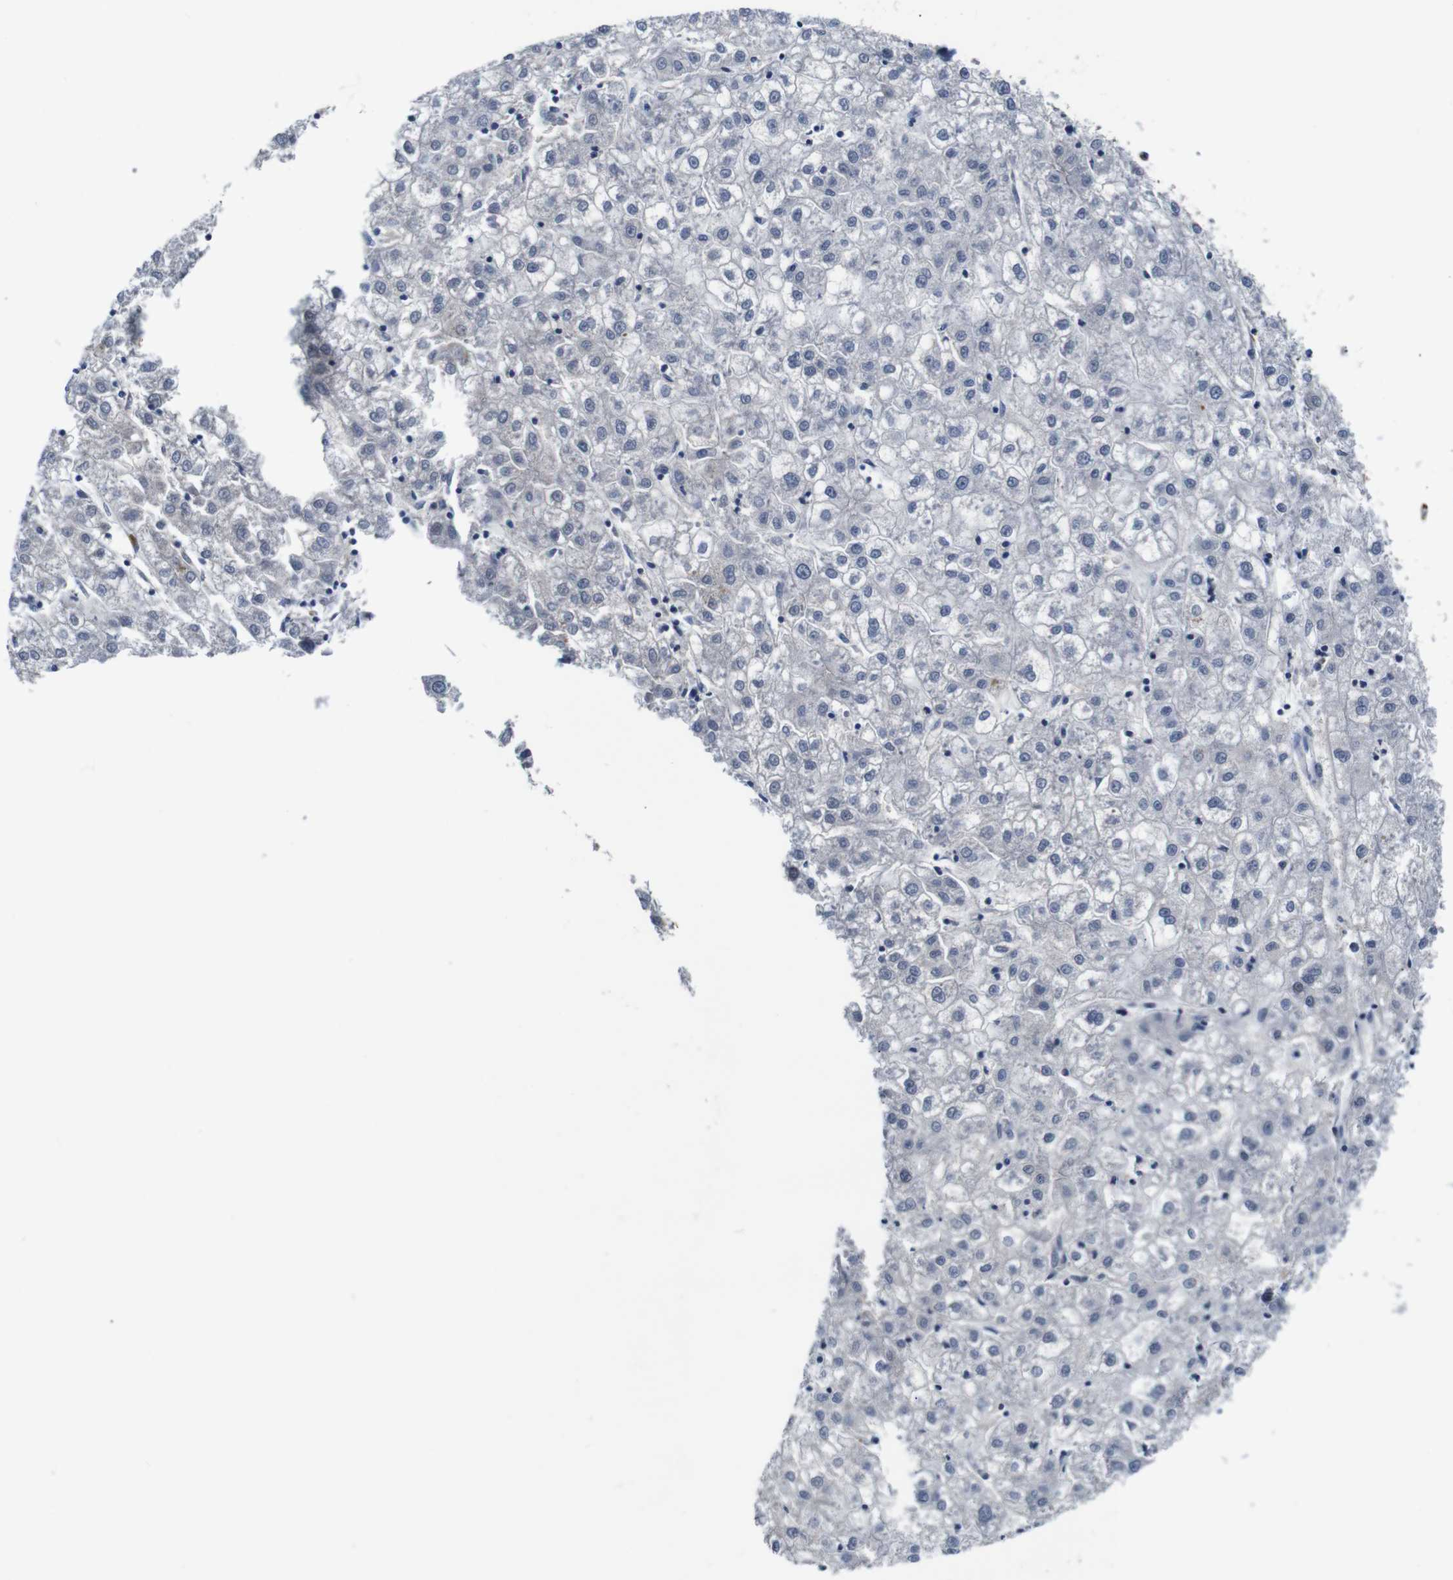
{"staining": {"intensity": "weak", "quantity": "<25%", "location": "cytoplasmic/membranous"}, "tissue": "liver cancer", "cell_type": "Tumor cells", "image_type": "cancer", "snomed": [{"axis": "morphology", "description": "Carcinoma, Hepatocellular, NOS"}, {"axis": "topography", "description": "Liver"}], "caption": "Immunohistochemistry micrograph of neoplastic tissue: hepatocellular carcinoma (liver) stained with DAB (3,3'-diaminobenzidine) reveals no significant protein staining in tumor cells.", "gene": "ILDR2", "patient": {"sex": "male", "age": 72}}